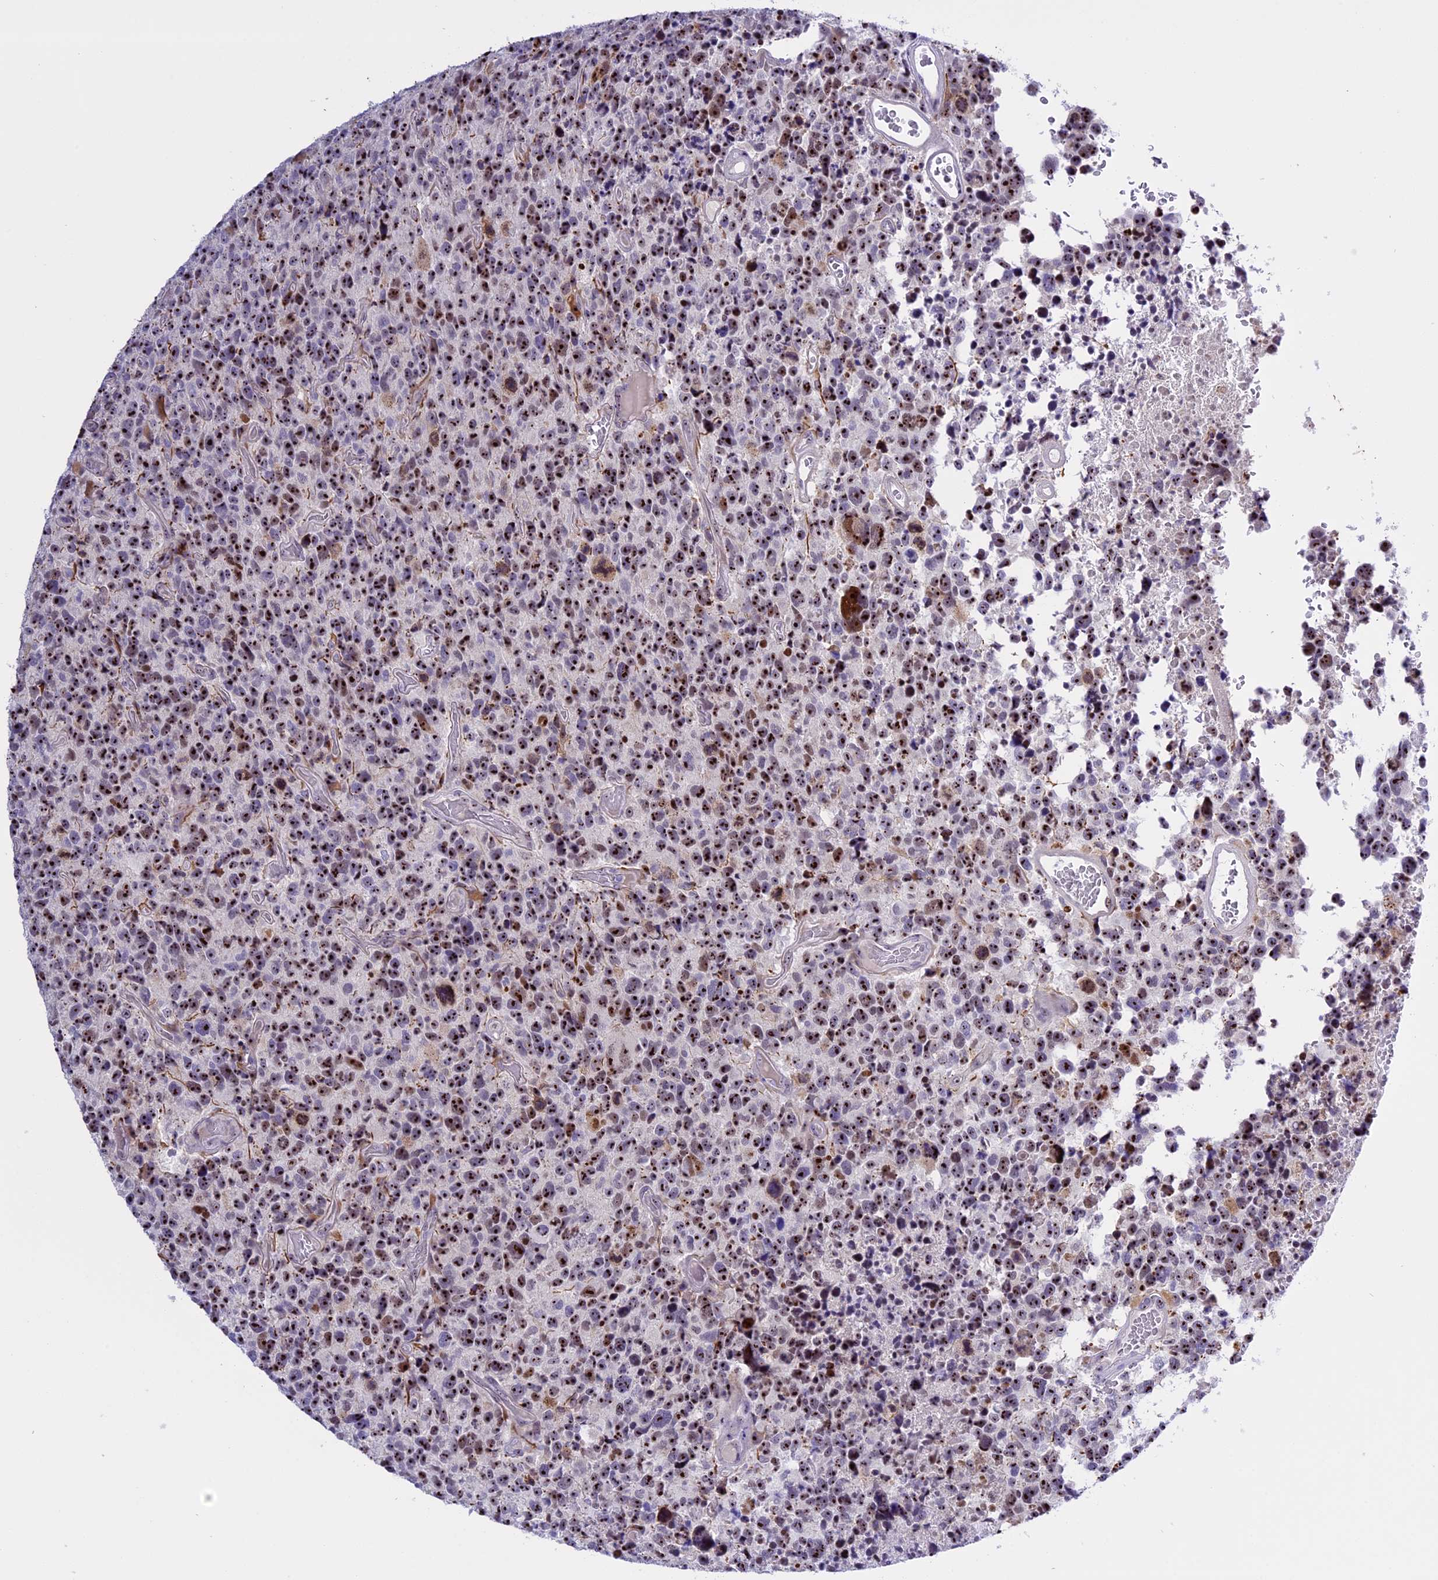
{"staining": {"intensity": "strong", "quantity": ">75%", "location": "nuclear"}, "tissue": "glioma", "cell_type": "Tumor cells", "image_type": "cancer", "snomed": [{"axis": "morphology", "description": "Glioma, malignant, High grade"}, {"axis": "topography", "description": "Brain"}], "caption": "A brown stain highlights strong nuclear positivity of a protein in human high-grade glioma (malignant) tumor cells.", "gene": "TBL3", "patient": {"sex": "male", "age": 69}}